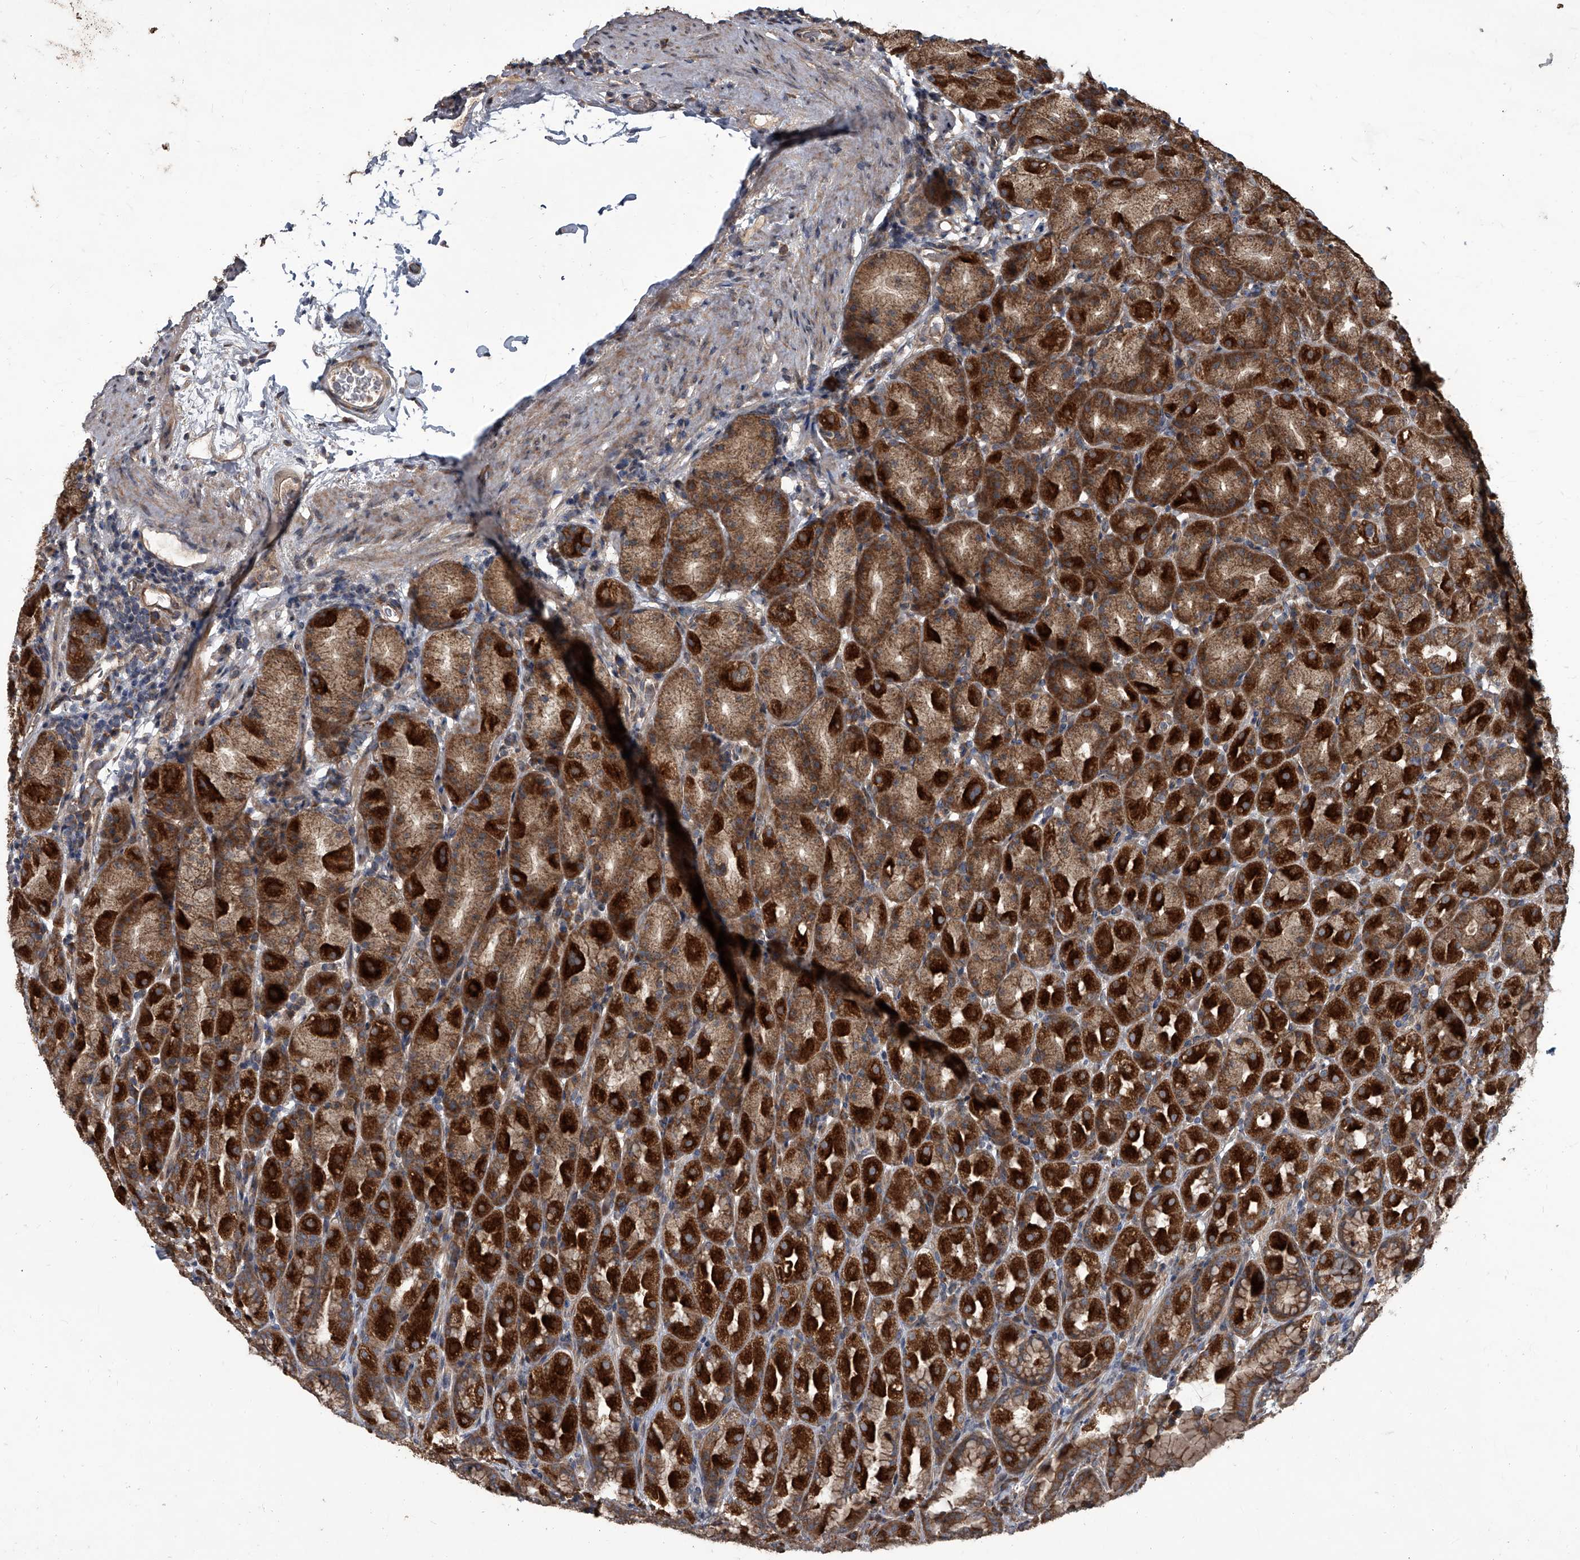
{"staining": {"intensity": "strong", "quantity": ">75%", "location": "cytoplasmic/membranous"}, "tissue": "stomach", "cell_type": "Glandular cells", "image_type": "normal", "snomed": [{"axis": "morphology", "description": "Normal tissue, NOS"}, {"axis": "topography", "description": "Stomach, upper"}], "caption": "Brown immunohistochemical staining in normal stomach shows strong cytoplasmic/membranous staining in approximately >75% of glandular cells.", "gene": "EVA1C", "patient": {"sex": "male", "age": 68}}